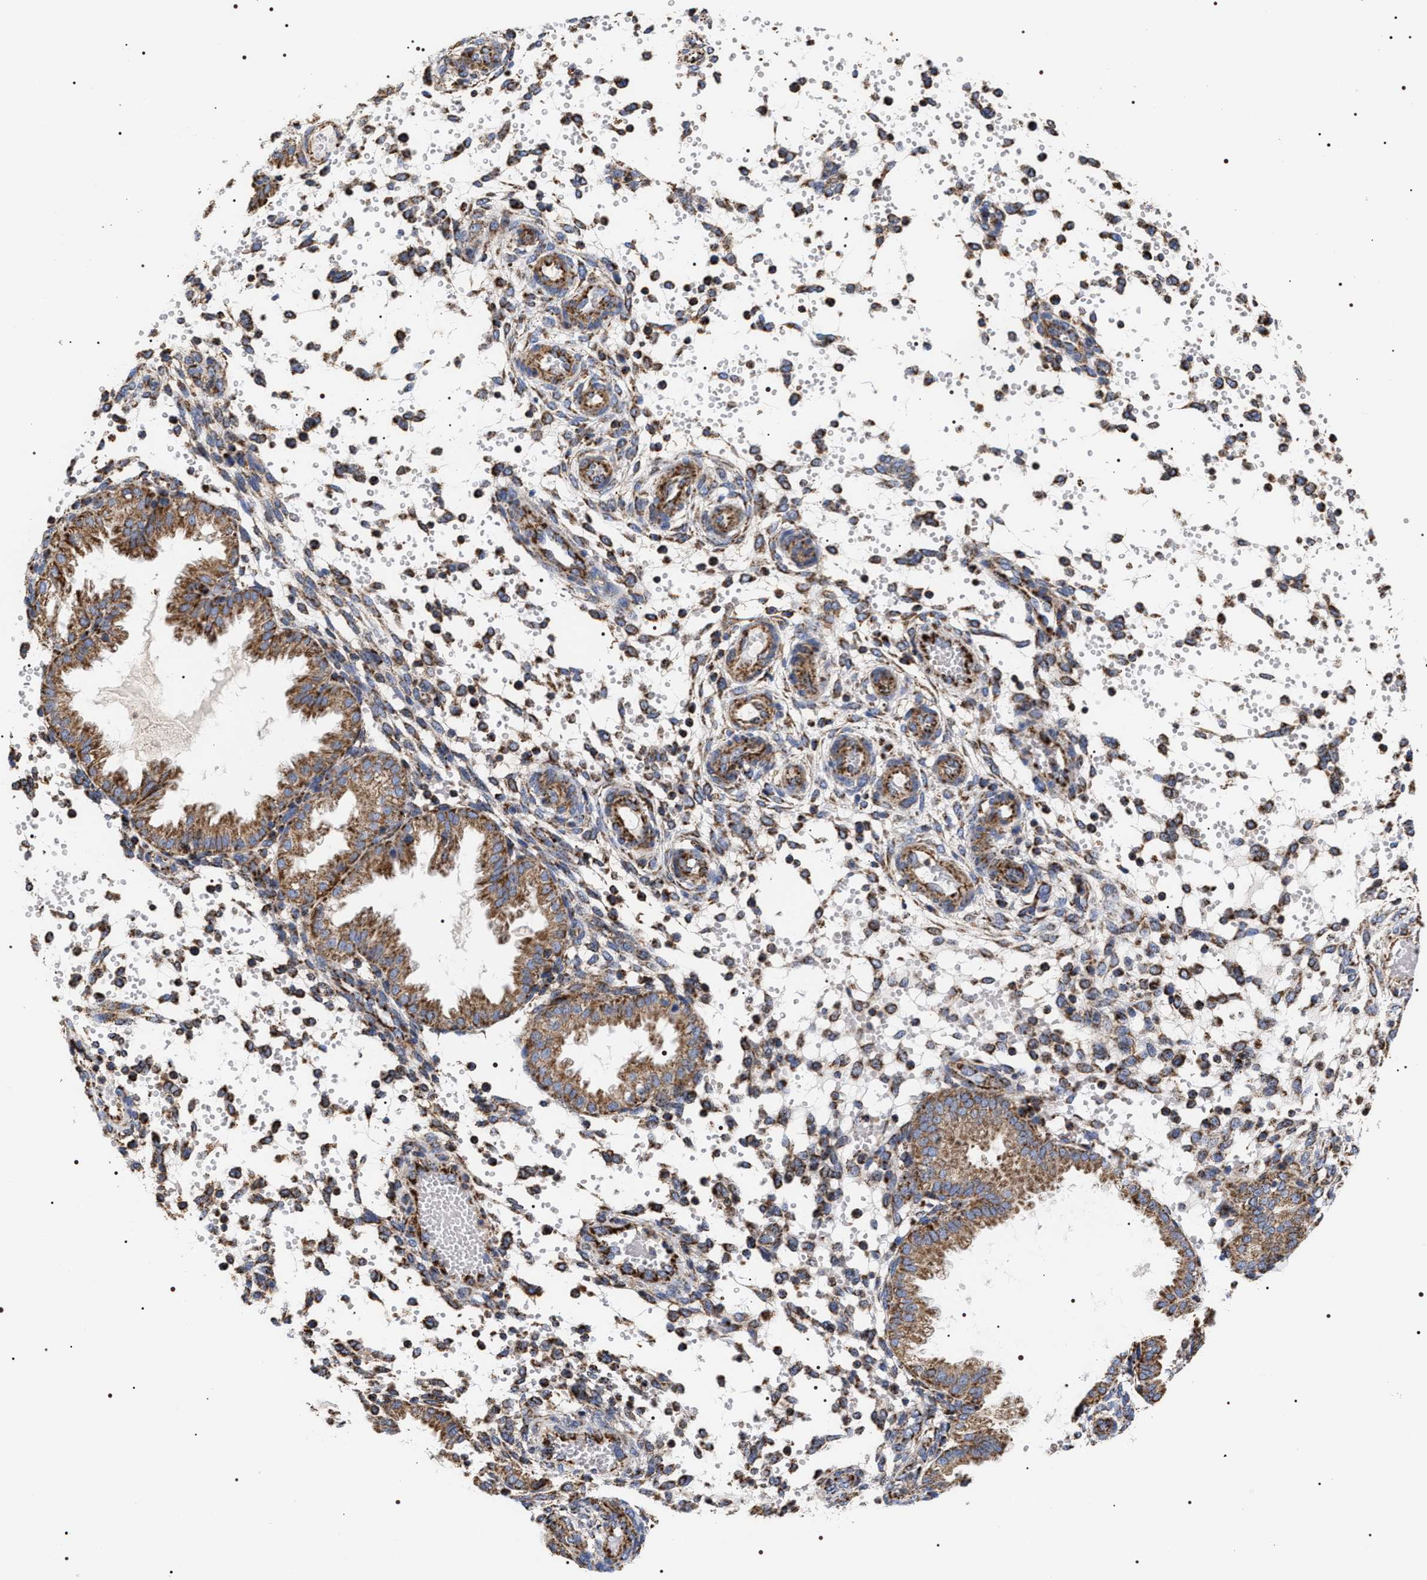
{"staining": {"intensity": "strong", "quantity": "25%-75%", "location": "cytoplasmic/membranous"}, "tissue": "endometrium", "cell_type": "Cells in endometrial stroma", "image_type": "normal", "snomed": [{"axis": "morphology", "description": "Normal tissue, NOS"}, {"axis": "topography", "description": "Endometrium"}], "caption": "Protein expression by immunohistochemistry (IHC) shows strong cytoplasmic/membranous positivity in about 25%-75% of cells in endometrial stroma in unremarkable endometrium.", "gene": "COG5", "patient": {"sex": "female", "age": 33}}